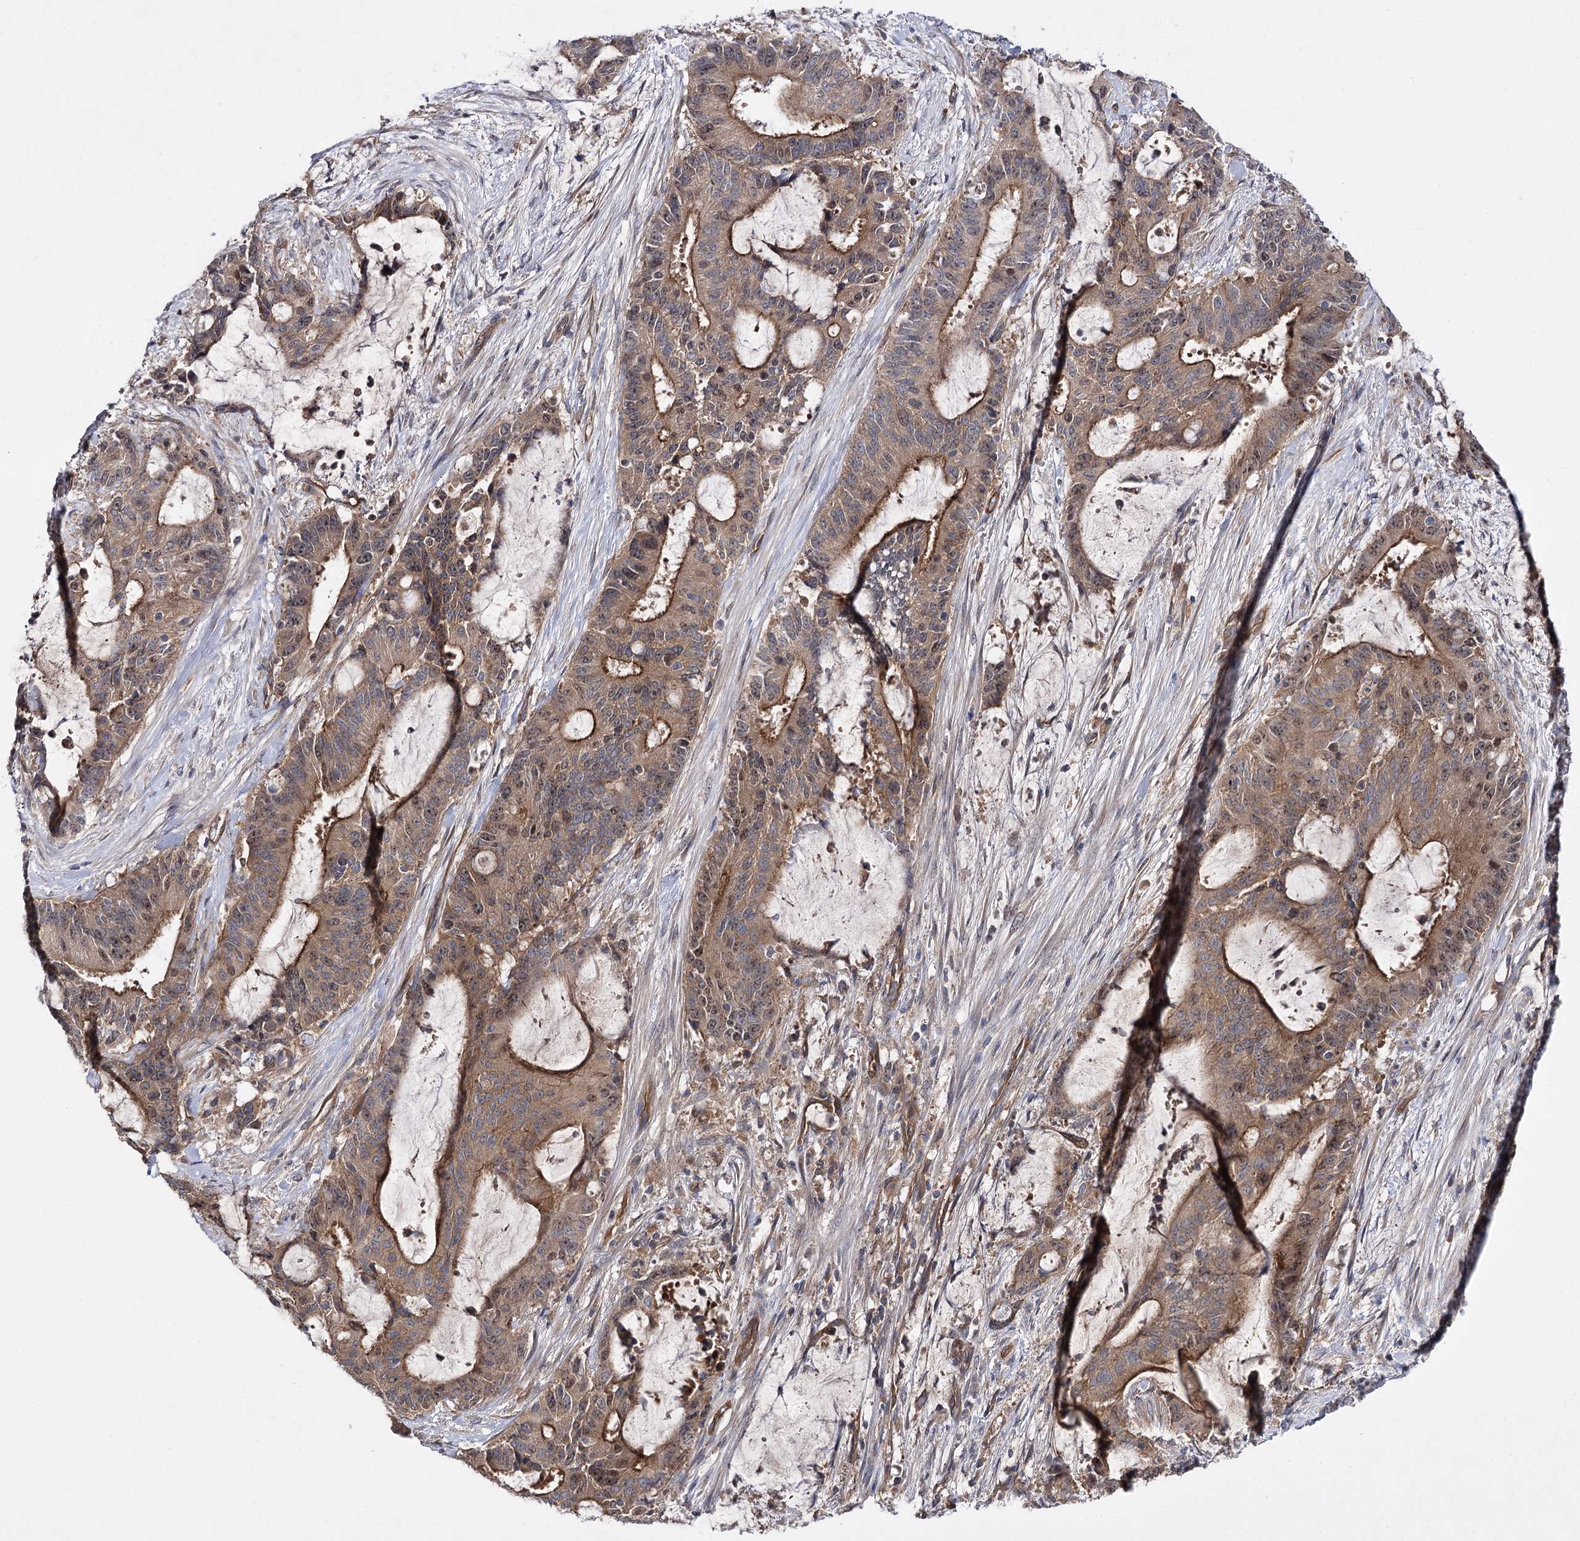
{"staining": {"intensity": "moderate", "quantity": ">75%", "location": "cytoplasmic/membranous,nuclear"}, "tissue": "liver cancer", "cell_type": "Tumor cells", "image_type": "cancer", "snomed": [{"axis": "morphology", "description": "Normal tissue, NOS"}, {"axis": "morphology", "description": "Cholangiocarcinoma"}, {"axis": "topography", "description": "Liver"}, {"axis": "topography", "description": "Peripheral nerve tissue"}], "caption": "Immunohistochemical staining of liver cholangiocarcinoma exhibits medium levels of moderate cytoplasmic/membranous and nuclear positivity in approximately >75% of tumor cells.", "gene": "BCR", "patient": {"sex": "female", "age": 73}}